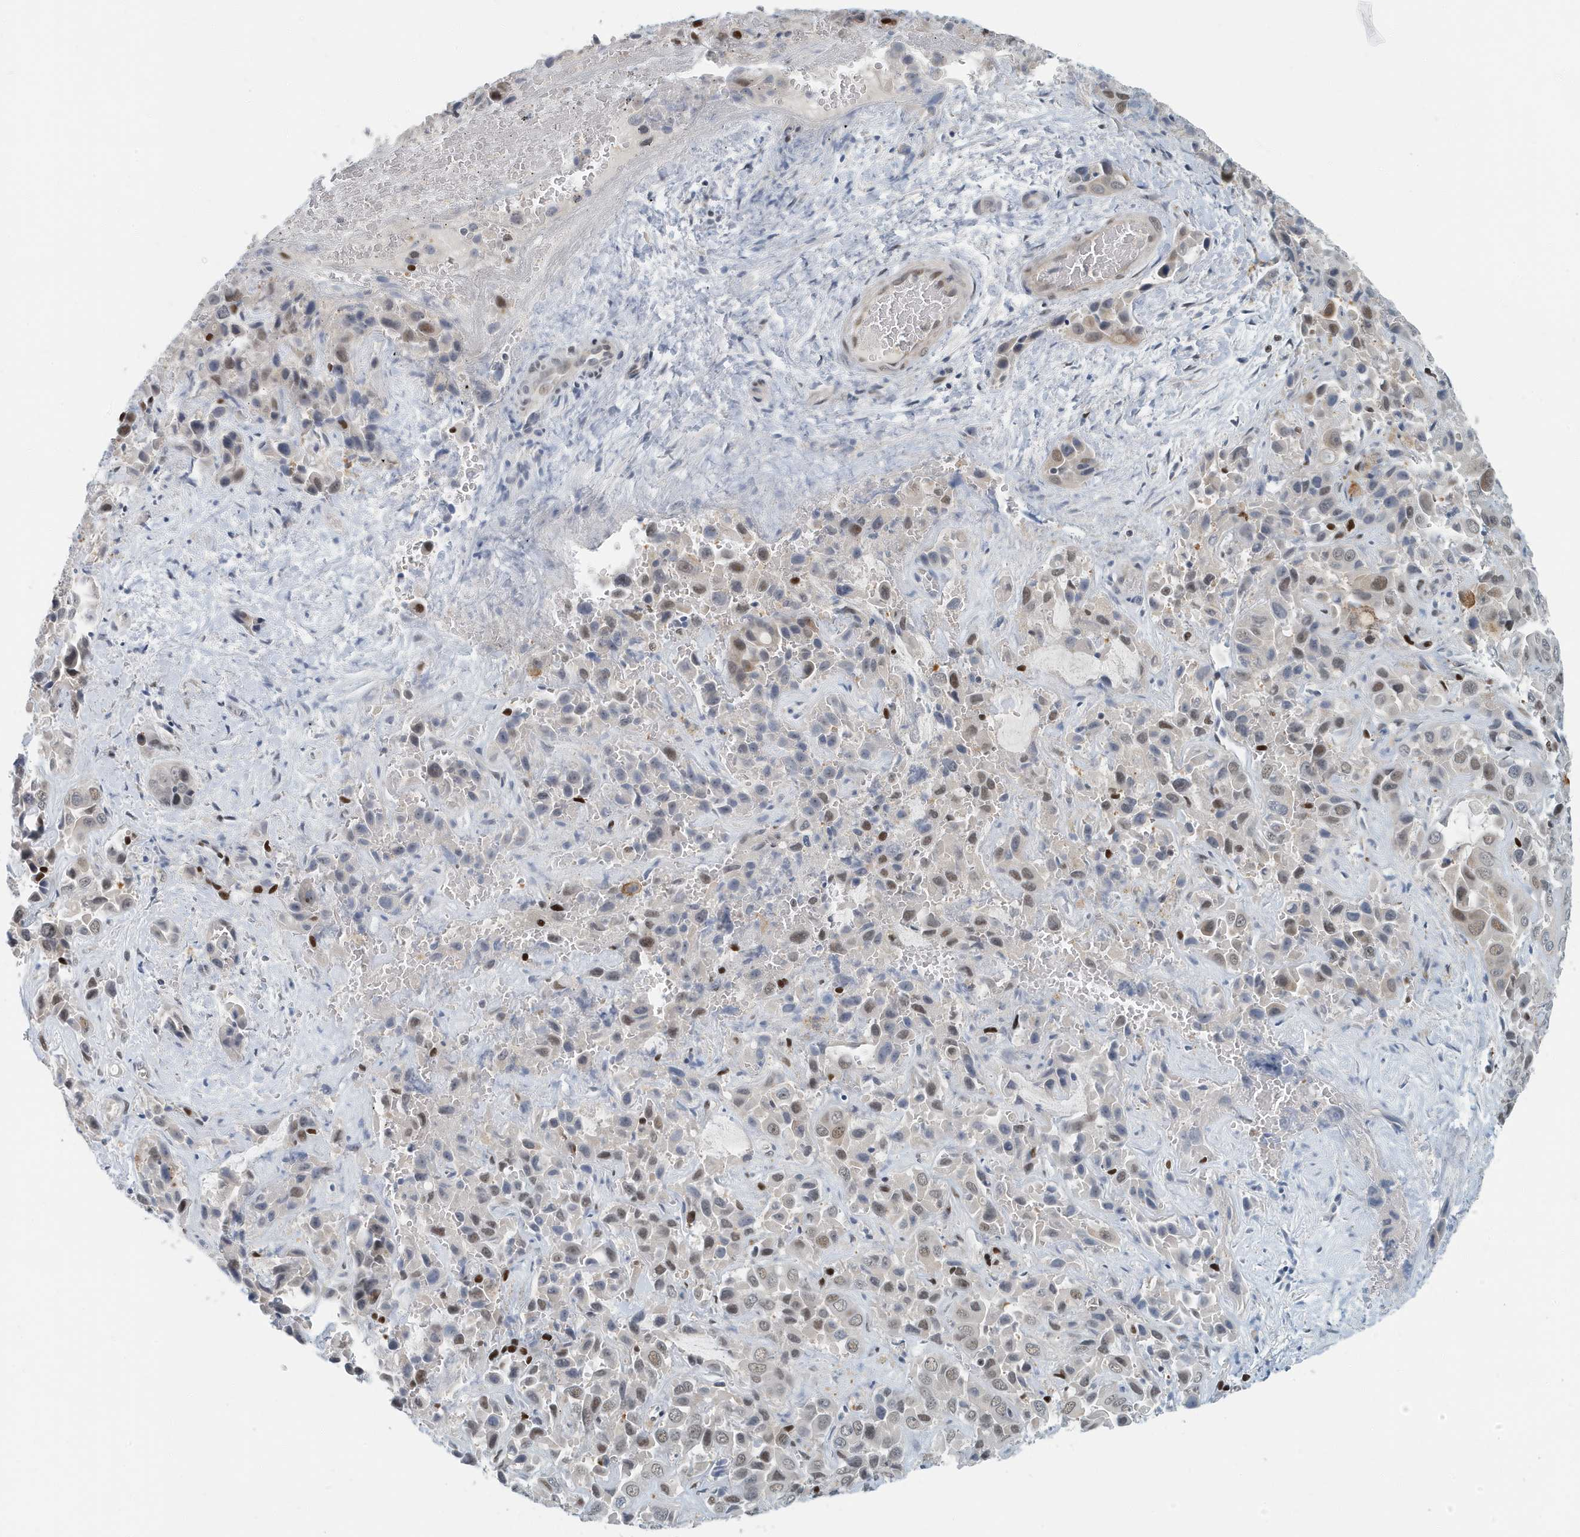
{"staining": {"intensity": "weak", "quantity": ">75%", "location": "nuclear"}, "tissue": "liver cancer", "cell_type": "Tumor cells", "image_type": "cancer", "snomed": [{"axis": "morphology", "description": "Cholangiocarcinoma"}, {"axis": "topography", "description": "Liver"}], "caption": "Human cholangiocarcinoma (liver) stained for a protein (brown) exhibits weak nuclear positive expression in approximately >75% of tumor cells.", "gene": "KIF15", "patient": {"sex": "female", "age": 52}}